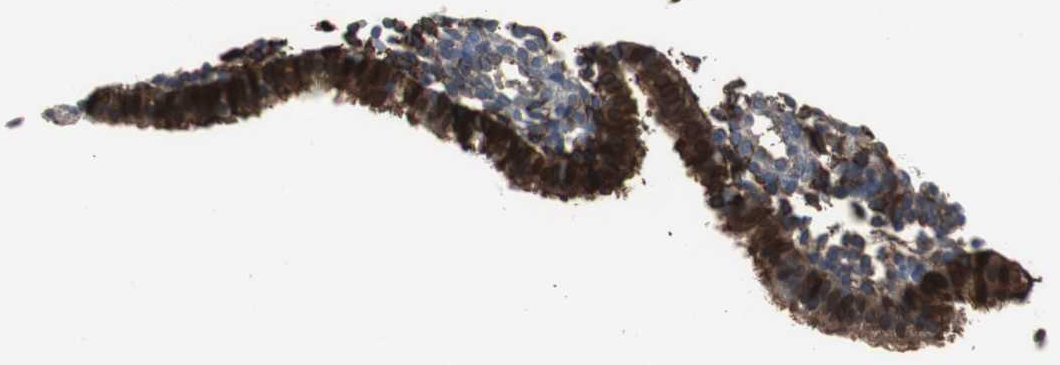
{"staining": {"intensity": "negative", "quantity": "none", "location": "none"}, "tissue": "endometrium", "cell_type": "Cells in endometrial stroma", "image_type": "normal", "snomed": [{"axis": "morphology", "description": "Normal tissue, NOS"}, {"axis": "topography", "description": "Endometrium"}], "caption": "DAB immunohistochemical staining of unremarkable human endometrium demonstrates no significant positivity in cells in endometrial stroma. (Brightfield microscopy of DAB (3,3'-diaminobenzidine) immunohistochemistry at high magnification).", "gene": "ANXA4", "patient": {"sex": "female", "age": 27}}